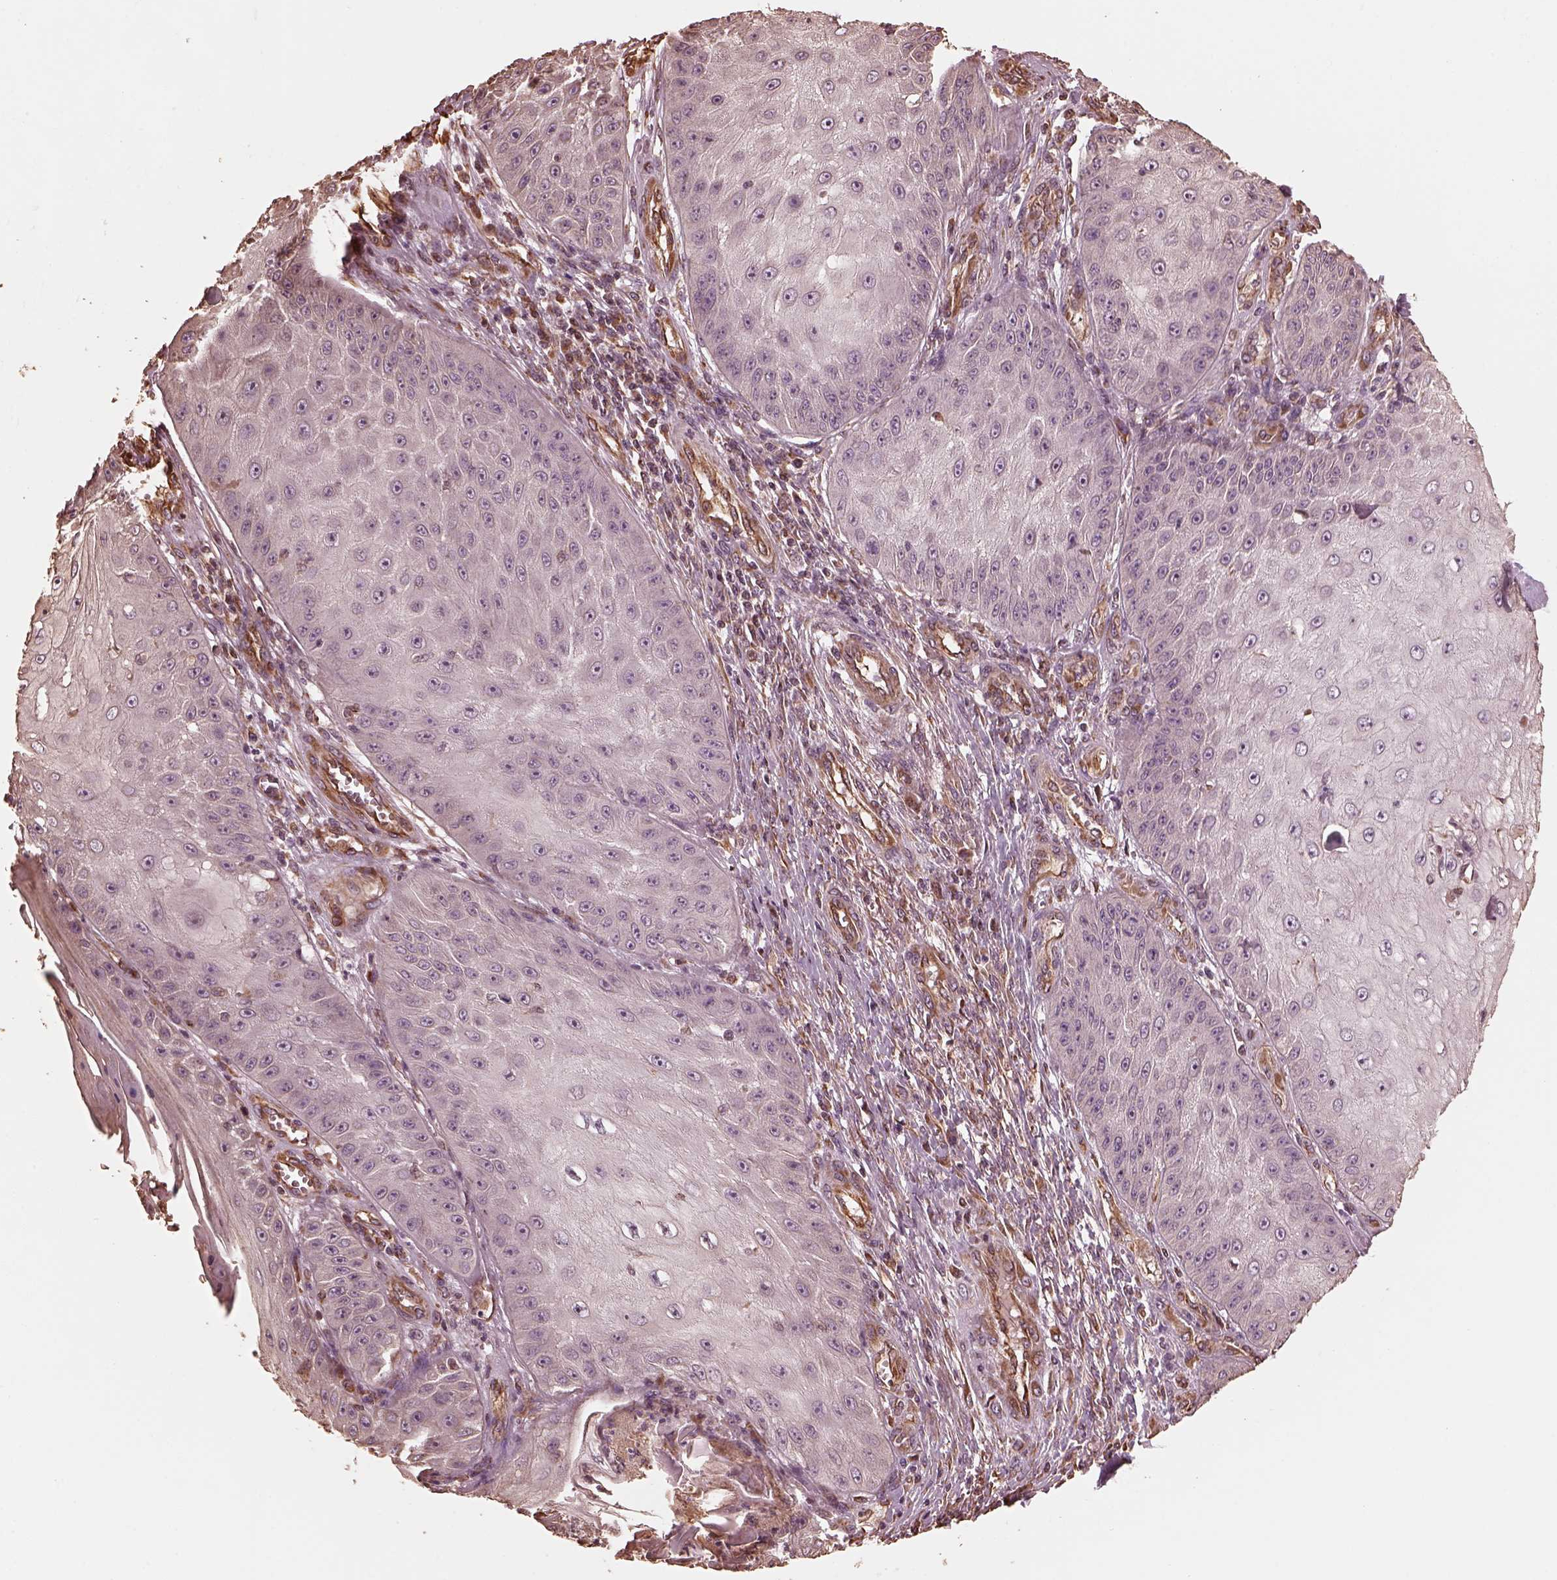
{"staining": {"intensity": "negative", "quantity": "none", "location": "none"}, "tissue": "skin cancer", "cell_type": "Tumor cells", "image_type": "cancer", "snomed": [{"axis": "morphology", "description": "Squamous cell carcinoma, NOS"}, {"axis": "topography", "description": "Skin"}], "caption": "This is a micrograph of immunohistochemistry (IHC) staining of skin cancer, which shows no expression in tumor cells.", "gene": "GTPBP1", "patient": {"sex": "male", "age": 70}}